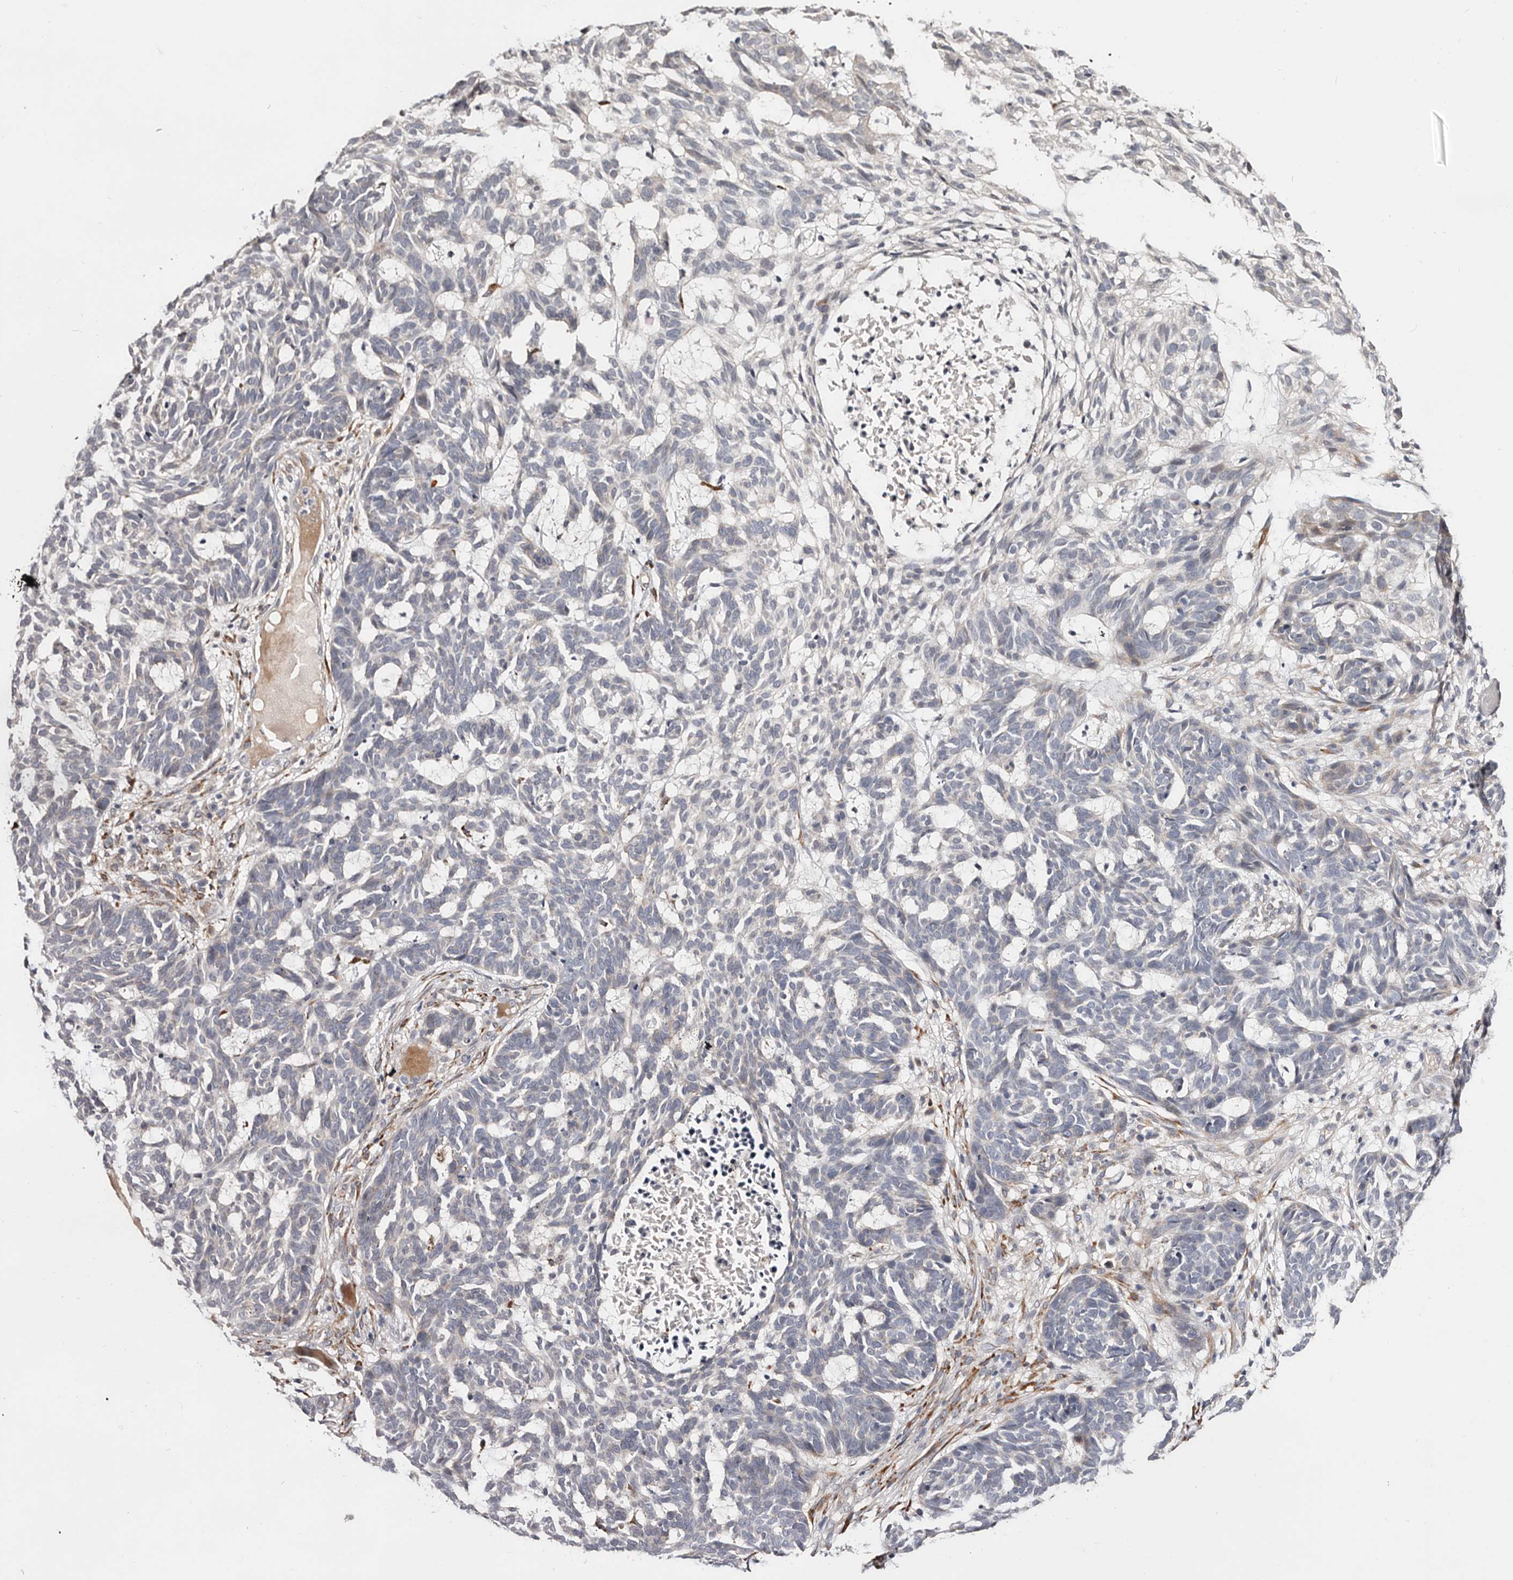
{"staining": {"intensity": "negative", "quantity": "none", "location": "none"}, "tissue": "skin cancer", "cell_type": "Tumor cells", "image_type": "cancer", "snomed": [{"axis": "morphology", "description": "Basal cell carcinoma"}, {"axis": "topography", "description": "Skin"}], "caption": "IHC of human skin cancer displays no staining in tumor cells.", "gene": "USH1C", "patient": {"sex": "male", "age": 85}}